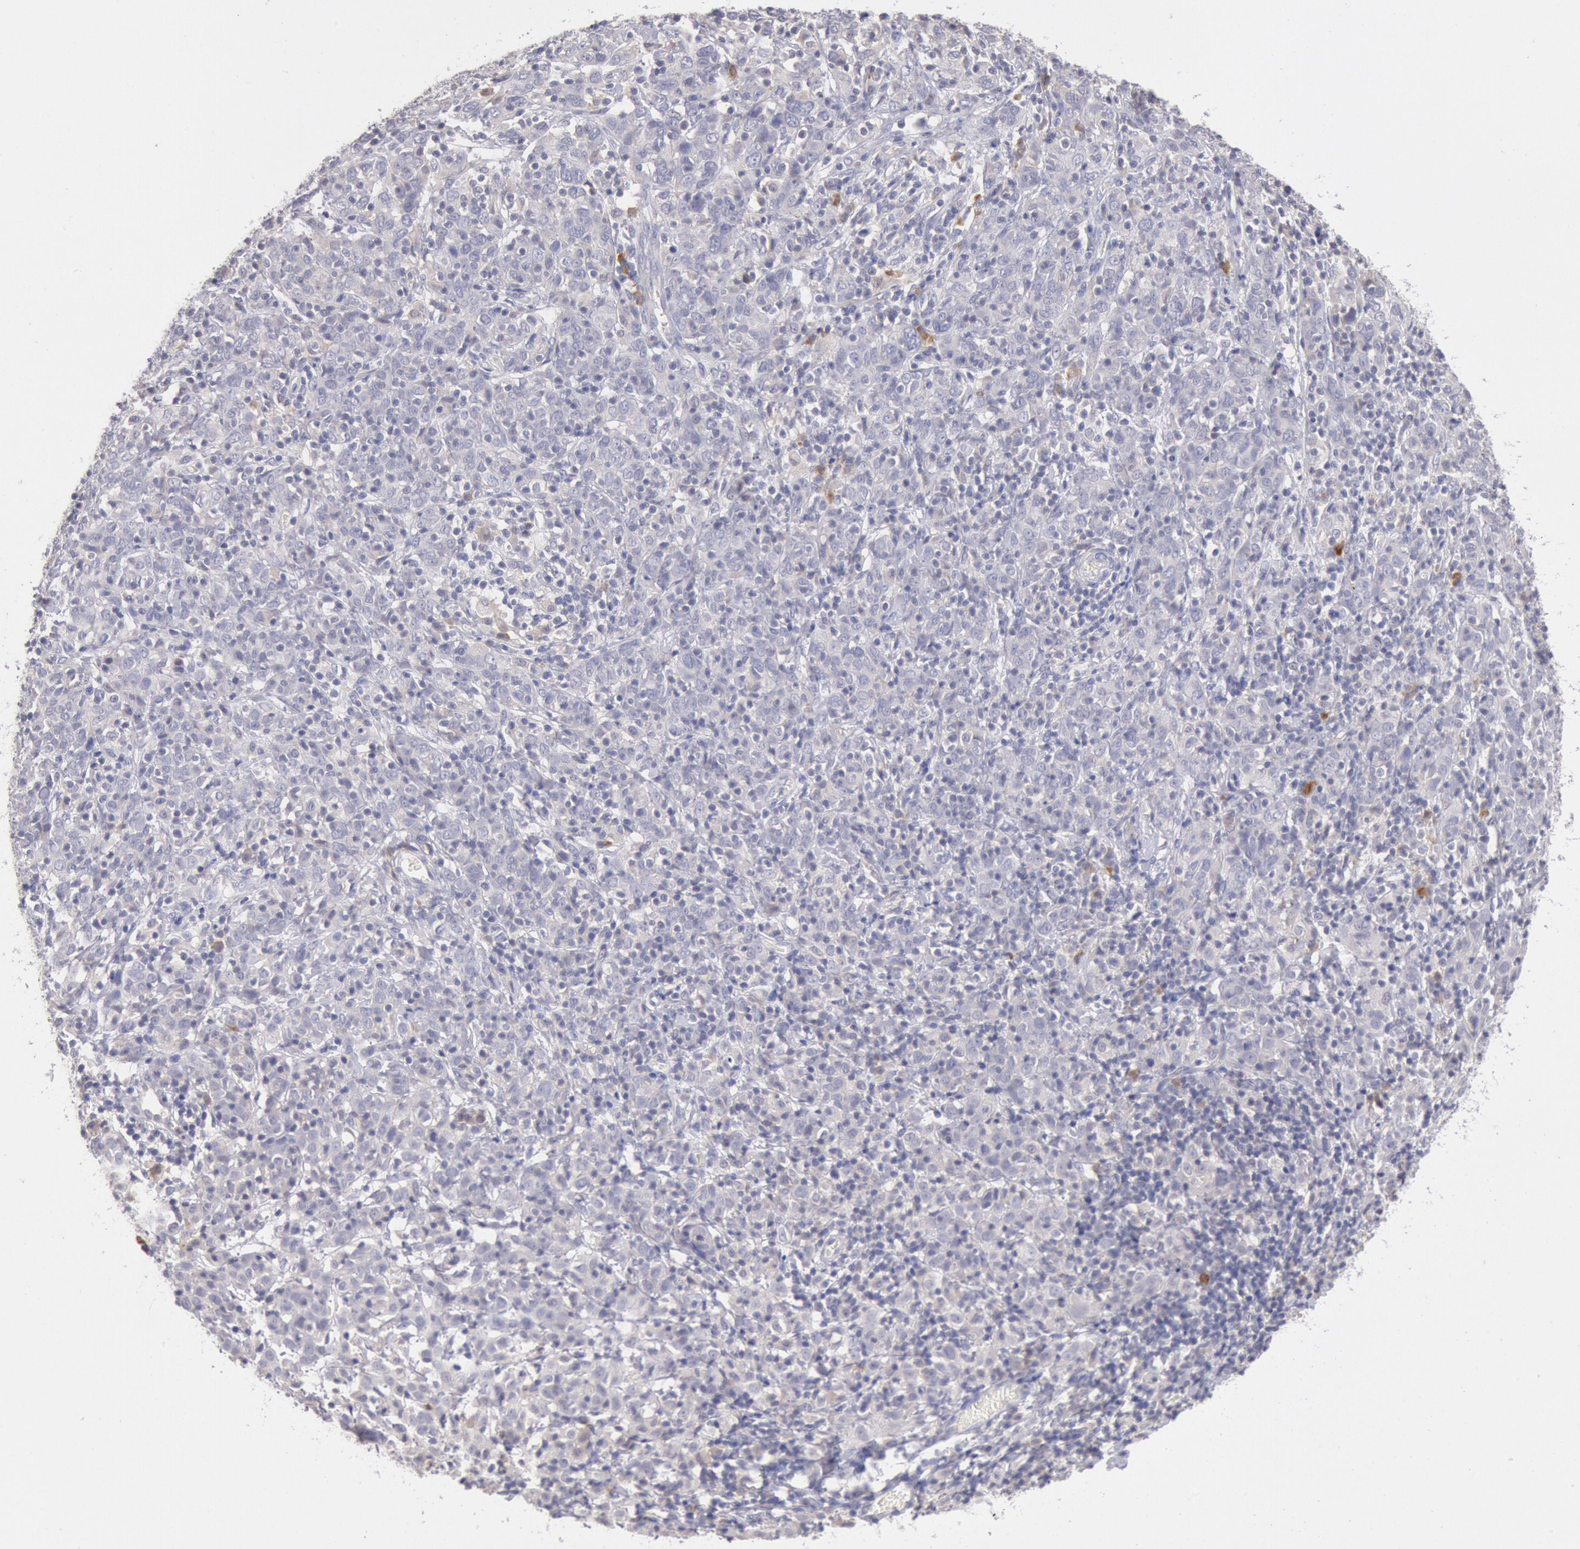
{"staining": {"intensity": "negative", "quantity": "none", "location": "none"}, "tissue": "cervical cancer", "cell_type": "Tumor cells", "image_type": "cancer", "snomed": [{"axis": "morphology", "description": "Normal tissue, NOS"}, {"axis": "morphology", "description": "Squamous cell carcinoma, NOS"}, {"axis": "topography", "description": "Cervix"}], "caption": "Immunohistochemistry image of neoplastic tissue: human cervical squamous cell carcinoma stained with DAB demonstrates no significant protein staining in tumor cells. The staining is performed using DAB (3,3'-diaminobenzidine) brown chromogen with nuclei counter-stained in using hematoxylin.", "gene": "GAL3ST1", "patient": {"sex": "female", "age": 67}}